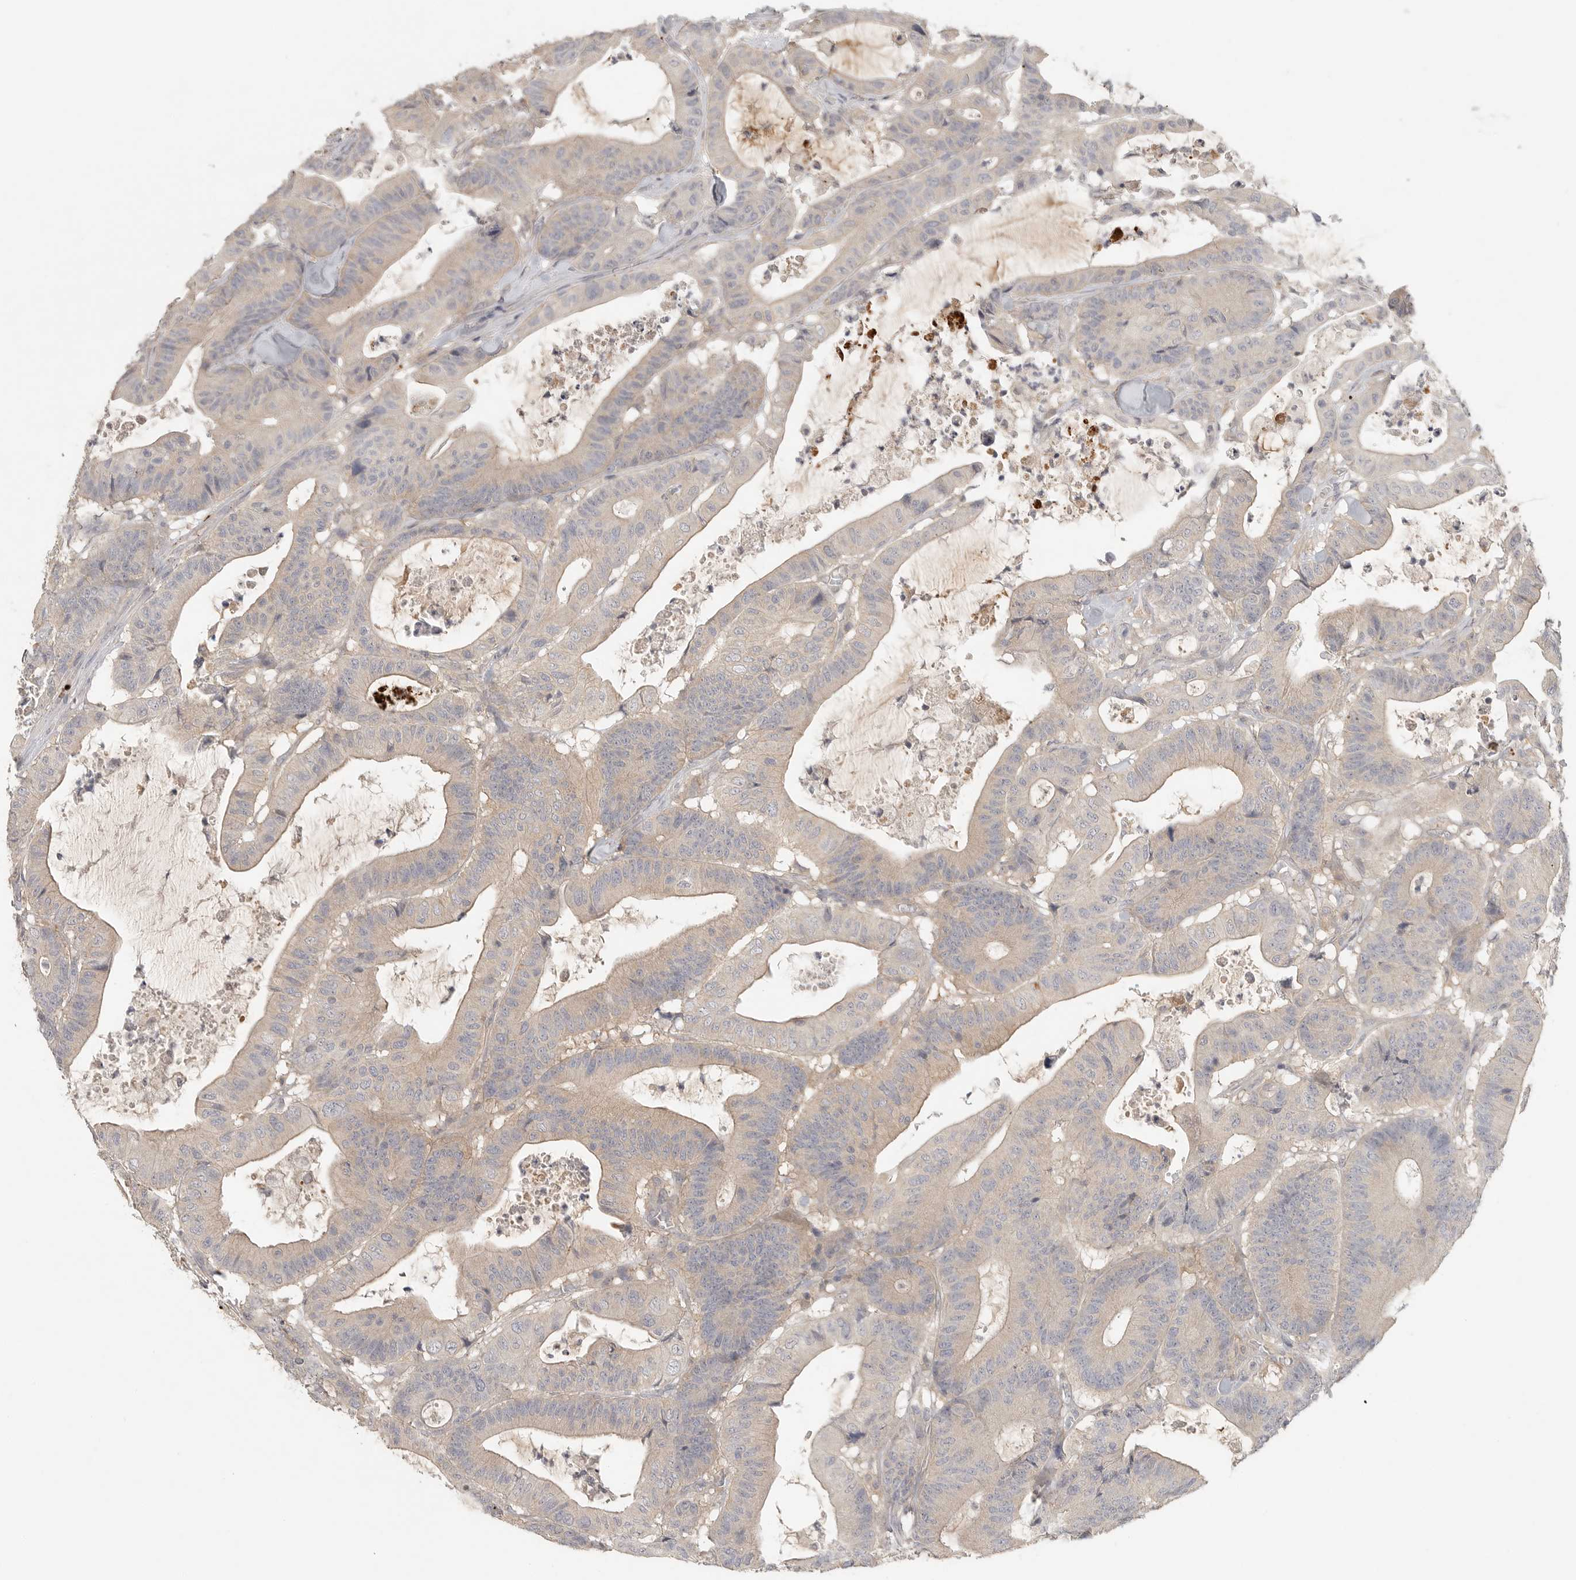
{"staining": {"intensity": "weak", "quantity": ">75%", "location": "cytoplasmic/membranous"}, "tissue": "colorectal cancer", "cell_type": "Tumor cells", "image_type": "cancer", "snomed": [{"axis": "morphology", "description": "Adenocarcinoma, NOS"}, {"axis": "topography", "description": "Colon"}], "caption": "Immunohistochemical staining of colorectal cancer reveals weak cytoplasmic/membranous protein staining in approximately >75% of tumor cells.", "gene": "HDAC6", "patient": {"sex": "female", "age": 84}}